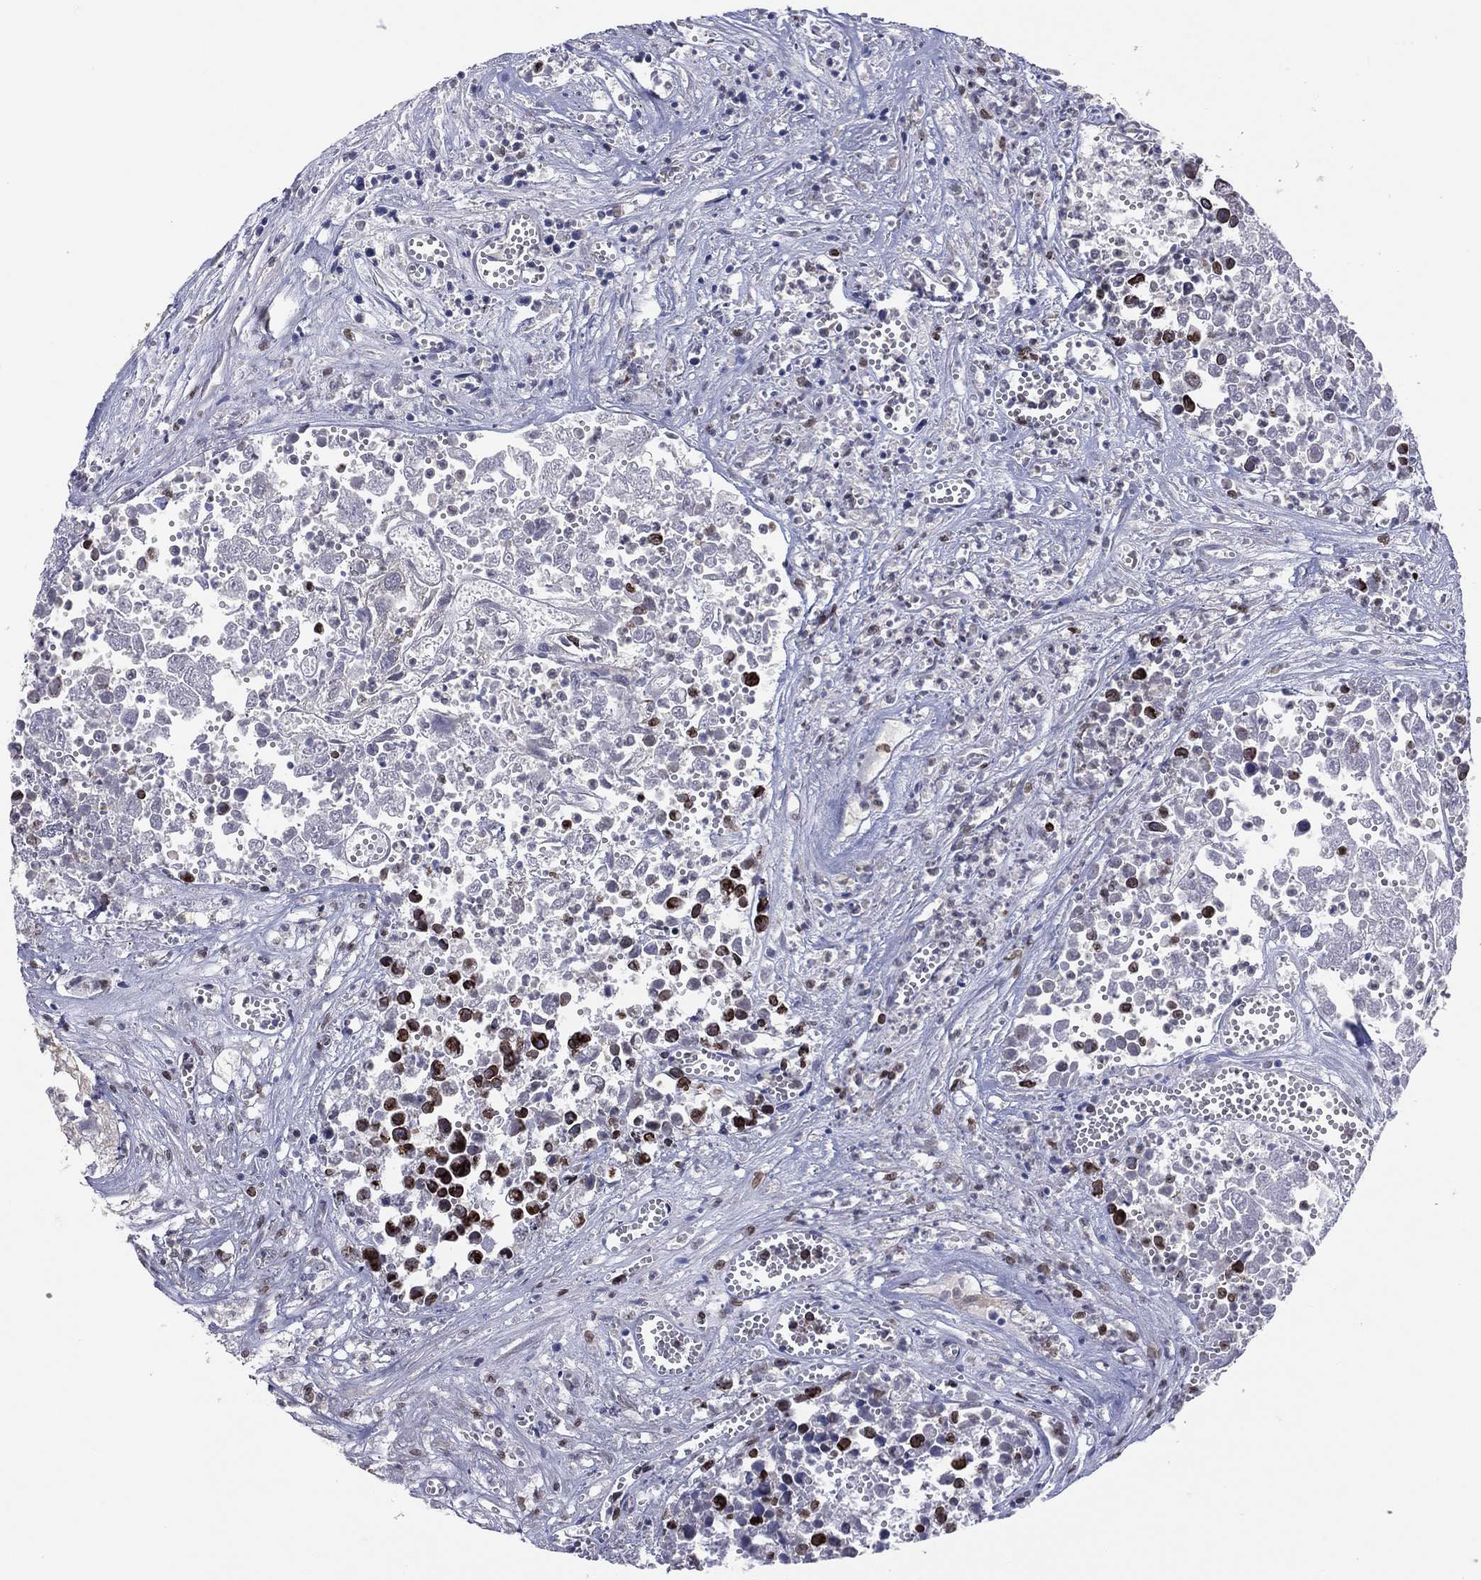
{"staining": {"intensity": "moderate", "quantity": "<25%", "location": "nuclear"}, "tissue": "testis cancer", "cell_type": "Tumor cells", "image_type": "cancer", "snomed": [{"axis": "morphology", "description": "Seminoma, NOS"}, {"axis": "morphology", "description": "Carcinoma, Embryonal, NOS"}, {"axis": "topography", "description": "Testis"}], "caption": "This histopathology image shows immunohistochemistry staining of human testis cancer (seminoma), with low moderate nuclear staining in about <25% of tumor cells.", "gene": "DBF4B", "patient": {"sex": "male", "age": 22}}